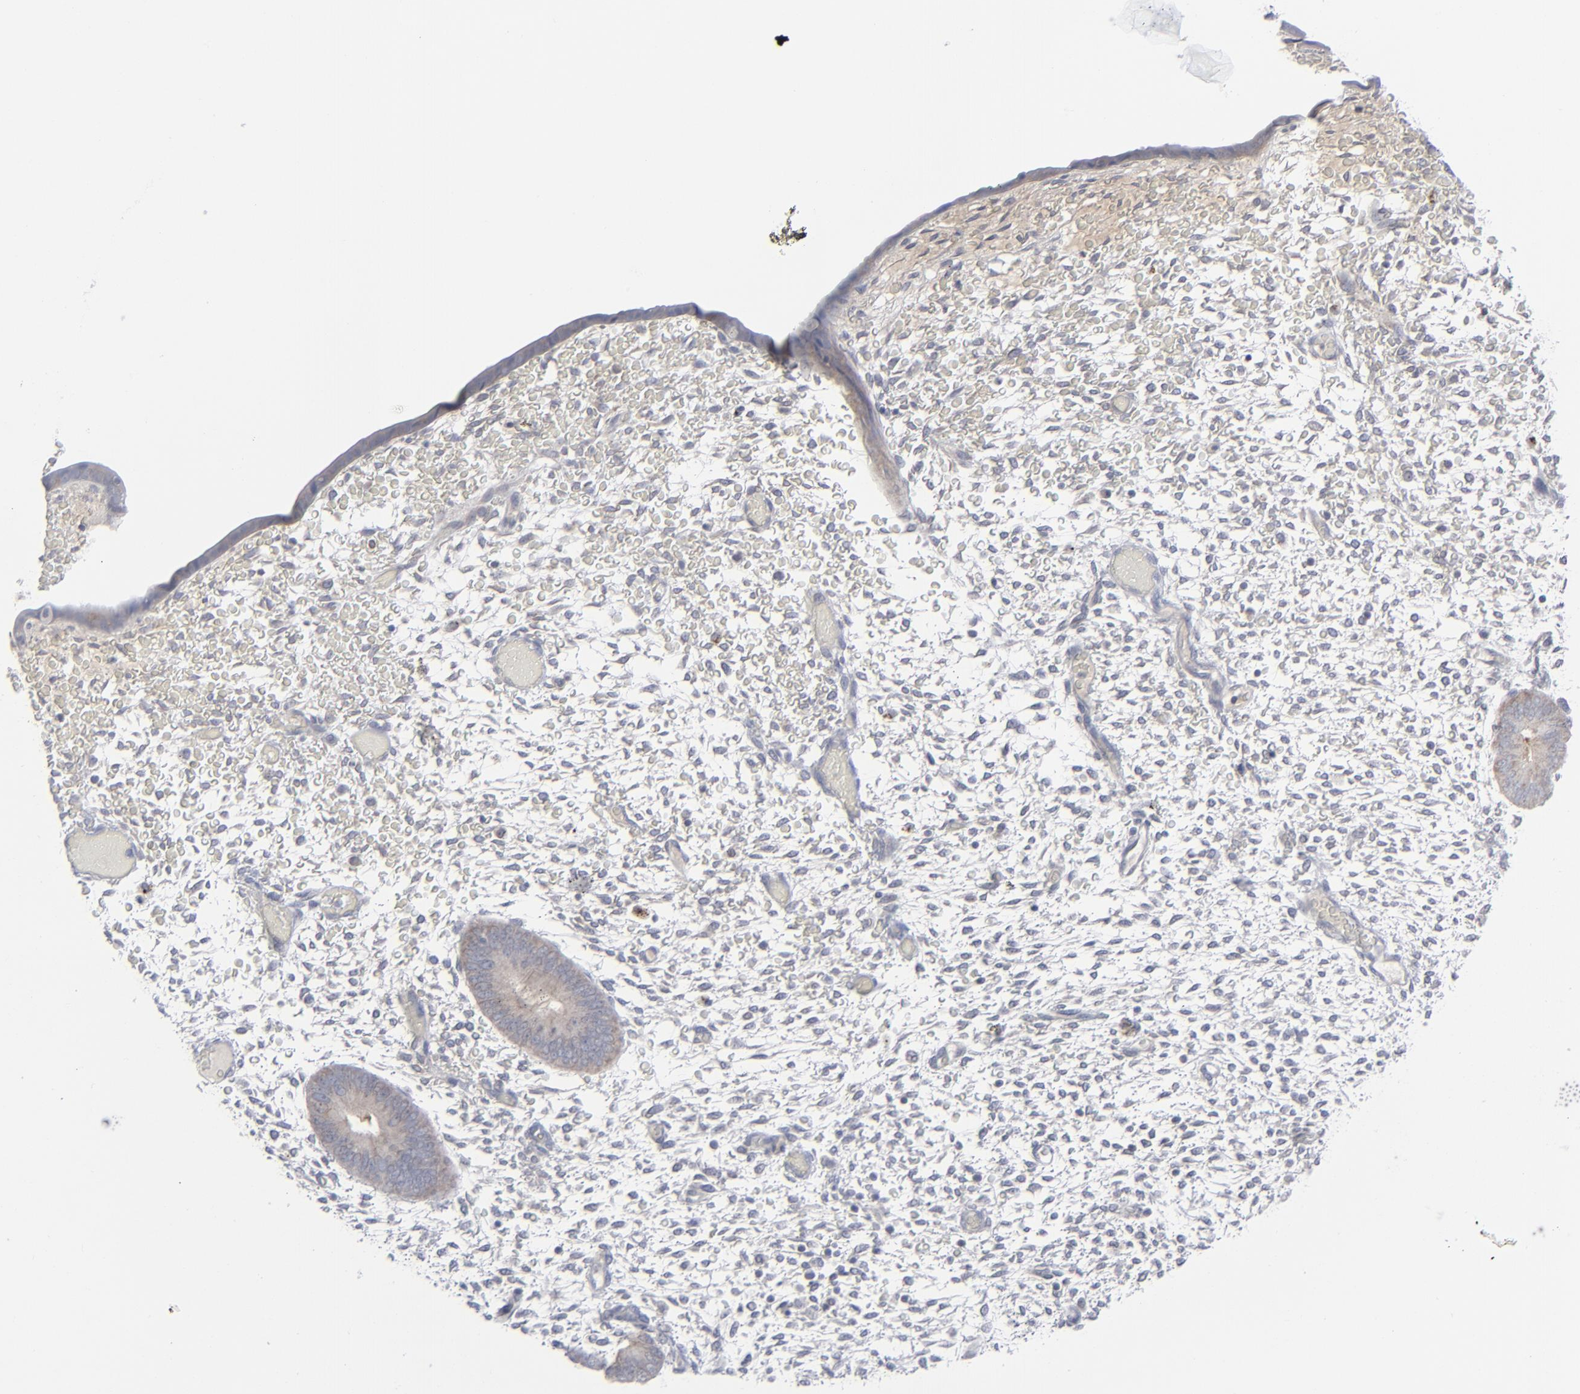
{"staining": {"intensity": "negative", "quantity": "none", "location": "none"}, "tissue": "endometrium", "cell_type": "Cells in endometrial stroma", "image_type": "normal", "snomed": [{"axis": "morphology", "description": "Normal tissue, NOS"}, {"axis": "topography", "description": "Endometrium"}], "caption": "An immunohistochemistry micrograph of unremarkable endometrium is shown. There is no staining in cells in endometrial stroma of endometrium.", "gene": "NUP88", "patient": {"sex": "female", "age": 42}}